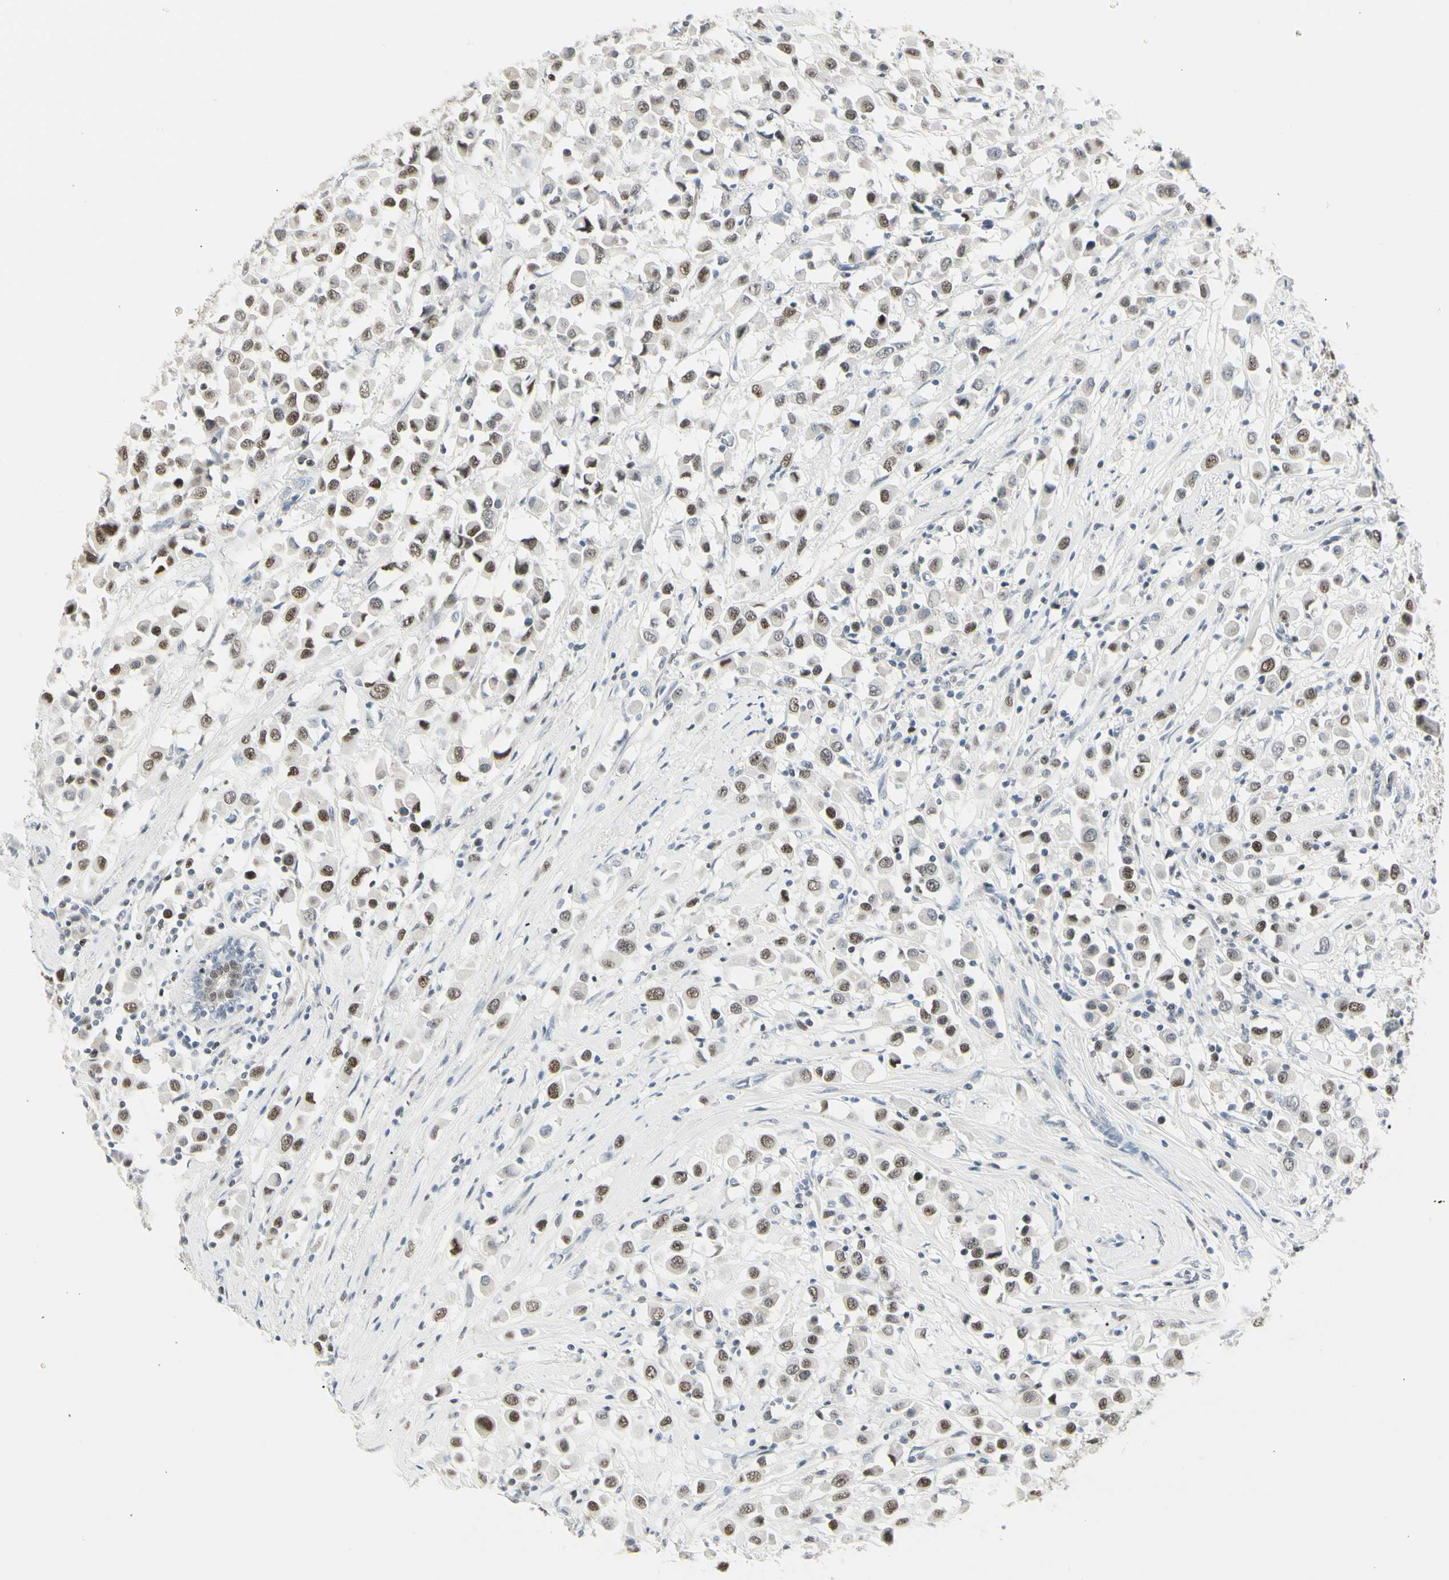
{"staining": {"intensity": "moderate", "quantity": ">75%", "location": "nuclear"}, "tissue": "breast cancer", "cell_type": "Tumor cells", "image_type": "cancer", "snomed": [{"axis": "morphology", "description": "Duct carcinoma"}, {"axis": "topography", "description": "Breast"}], "caption": "A high-resolution photomicrograph shows immunohistochemistry (IHC) staining of breast cancer, which reveals moderate nuclear expression in about >75% of tumor cells. Immunohistochemistry (ihc) stains the protein of interest in brown and the nuclei are stained blue.", "gene": "ZBTB7B", "patient": {"sex": "female", "age": 61}}